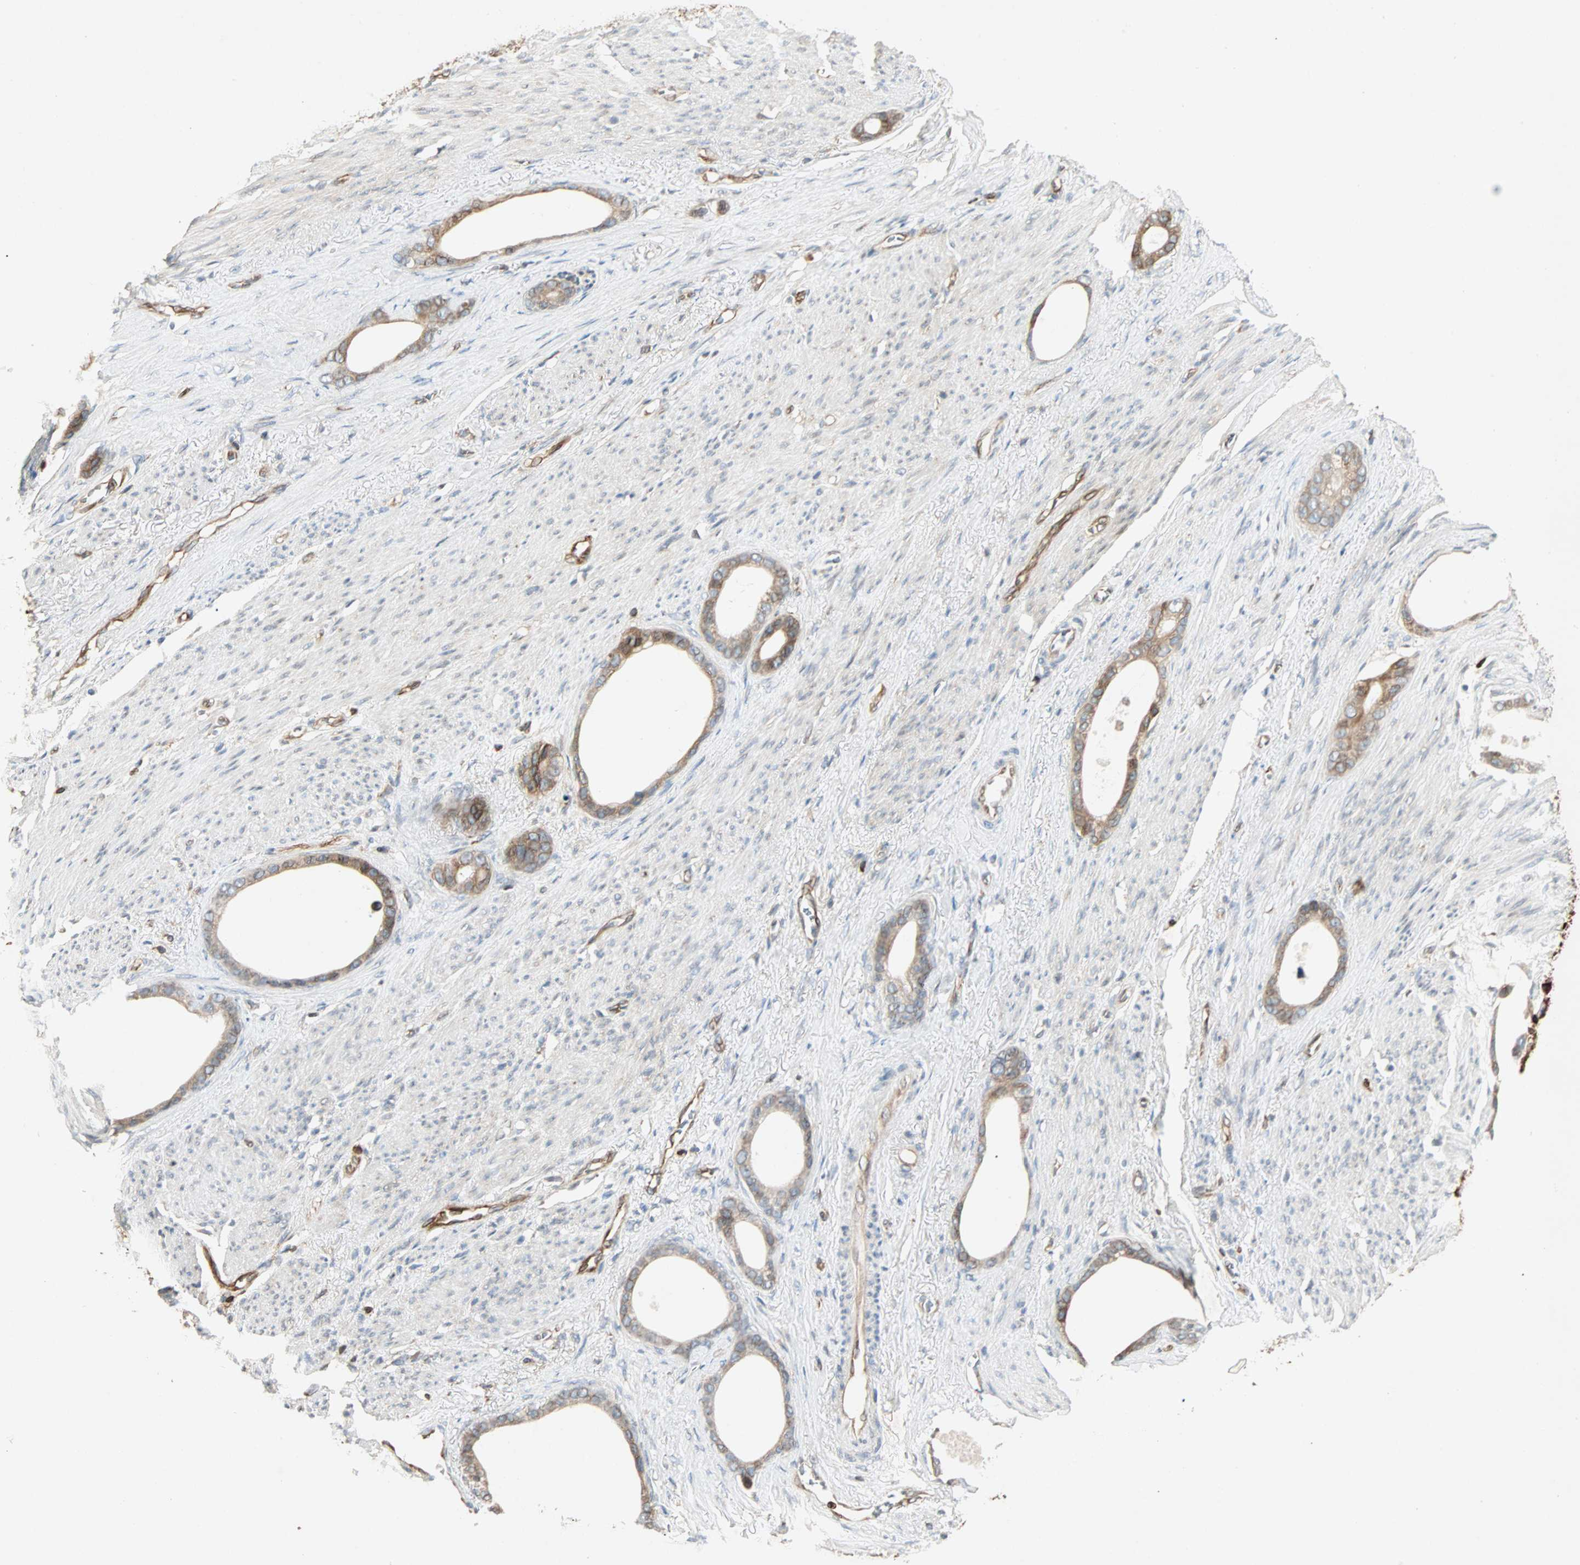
{"staining": {"intensity": "moderate", "quantity": ">75%", "location": "cytoplasmic/membranous"}, "tissue": "stomach cancer", "cell_type": "Tumor cells", "image_type": "cancer", "snomed": [{"axis": "morphology", "description": "Adenocarcinoma, NOS"}, {"axis": "topography", "description": "Stomach"}], "caption": "IHC staining of adenocarcinoma (stomach), which demonstrates medium levels of moderate cytoplasmic/membranous positivity in approximately >75% of tumor cells indicating moderate cytoplasmic/membranous protein staining. The staining was performed using DAB (brown) for protein detection and nuclei were counterstained in hematoxylin (blue).", "gene": "TAPBP", "patient": {"sex": "female", "age": 75}}